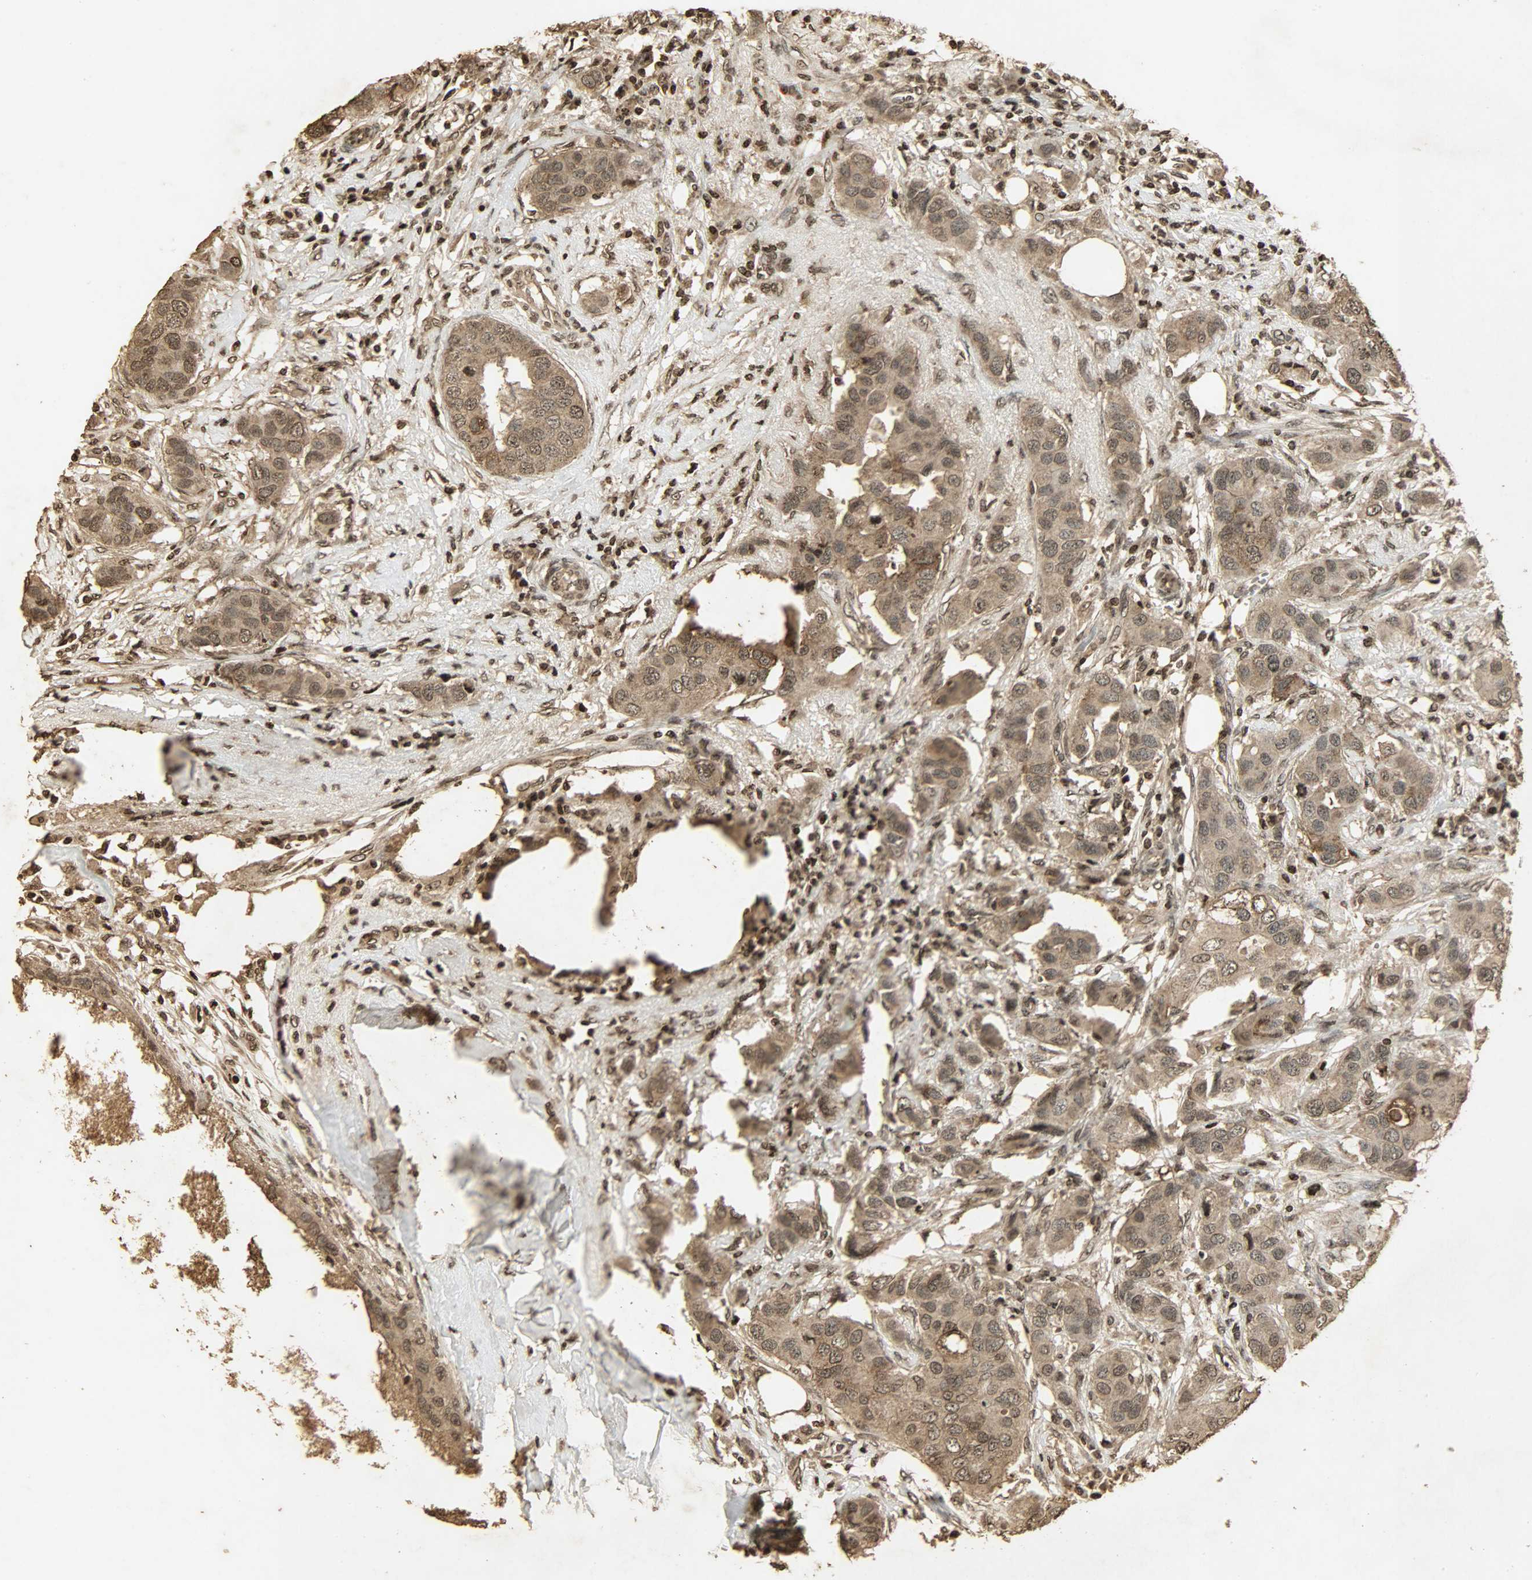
{"staining": {"intensity": "moderate", "quantity": ">75%", "location": "cytoplasmic/membranous,nuclear"}, "tissue": "breast cancer", "cell_type": "Tumor cells", "image_type": "cancer", "snomed": [{"axis": "morphology", "description": "Duct carcinoma"}, {"axis": "topography", "description": "Breast"}], "caption": "Tumor cells show moderate cytoplasmic/membranous and nuclear positivity in about >75% of cells in breast cancer. (DAB (3,3'-diaminobenzidine) IHC, brown staining for protein, blue staining for nuclei).", "gene": "PPP3R1", "patient": {"sex": "female", "age": 50}}